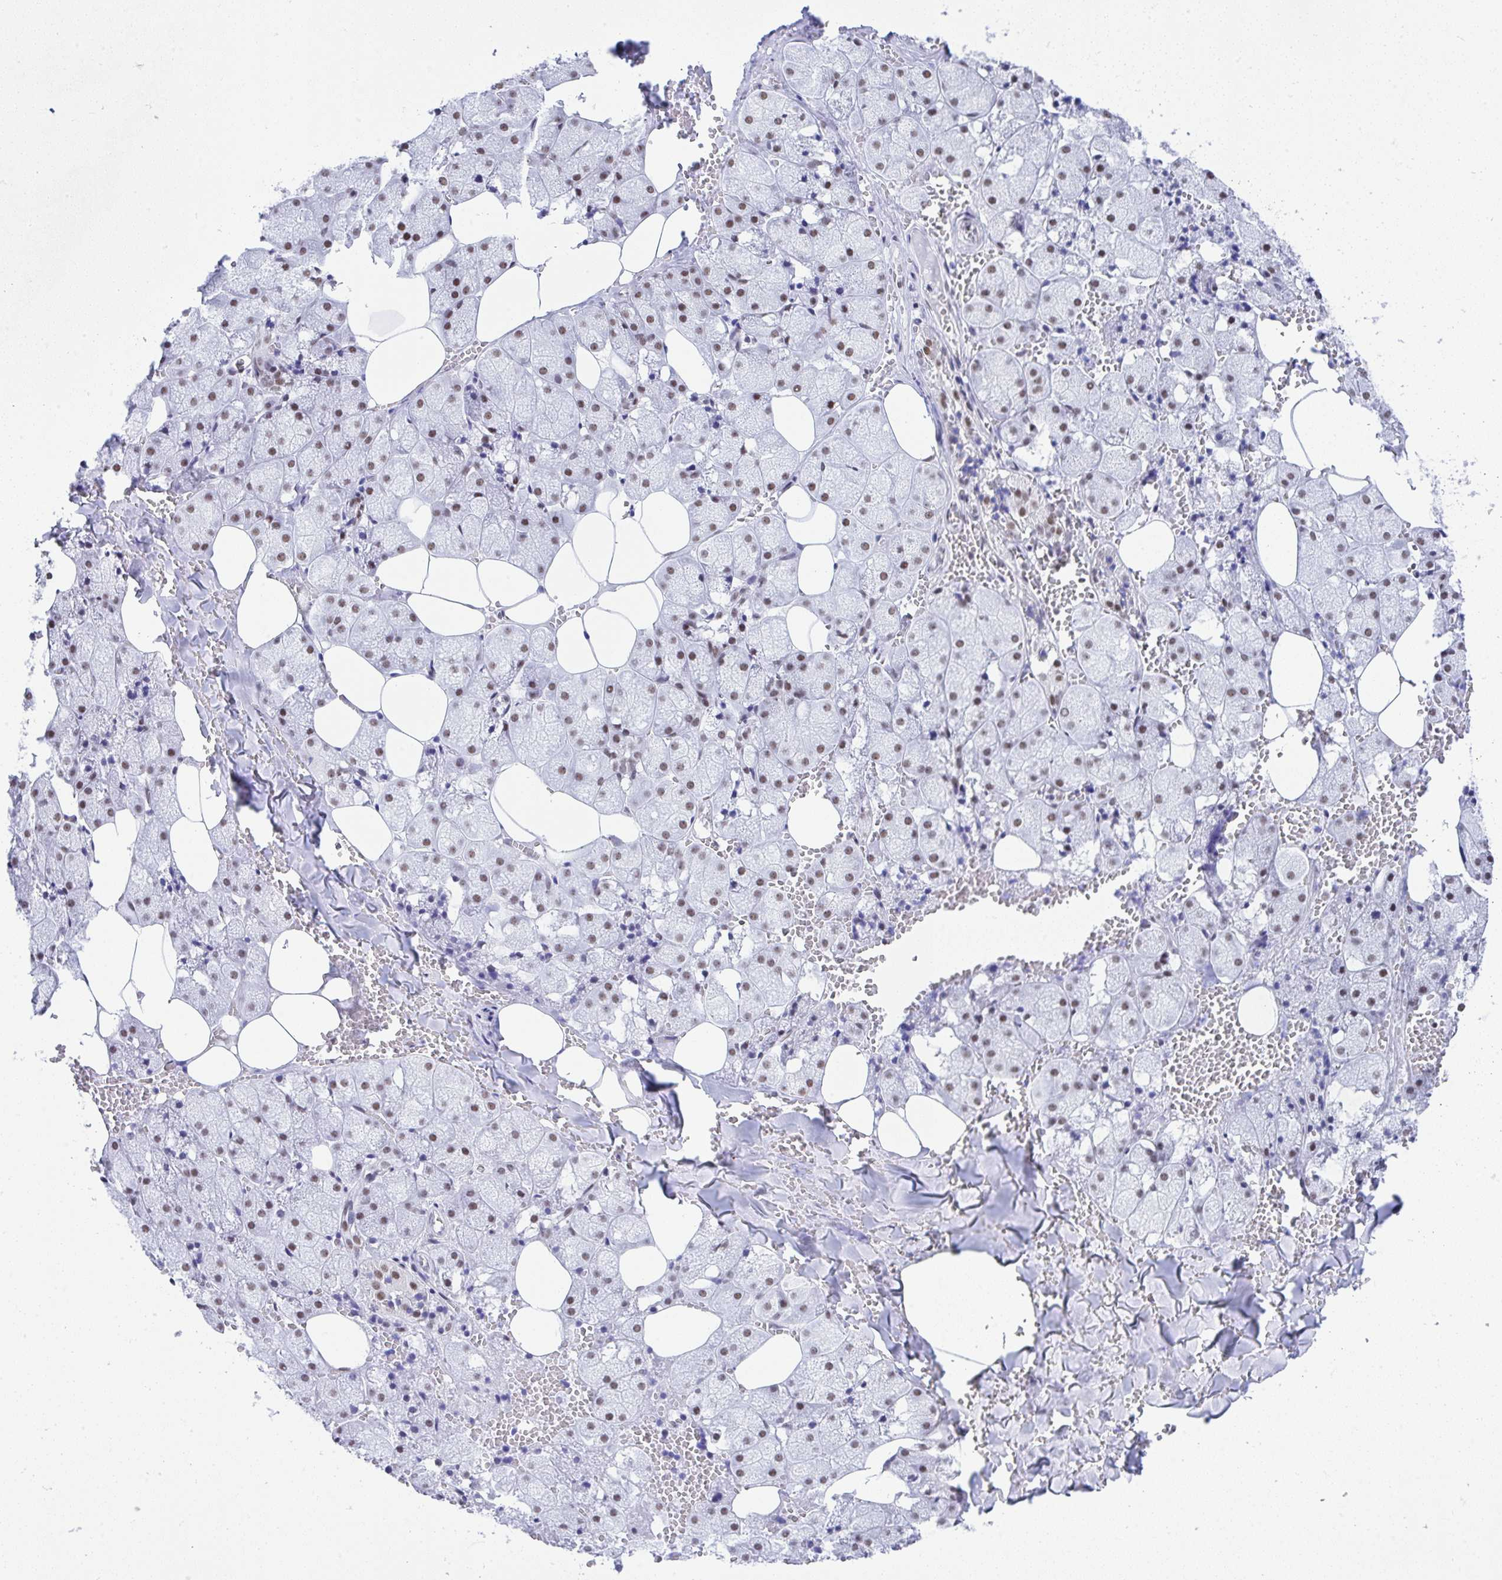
{"staining": {"intensity": "moderate", "quantity": "25%-75%", "location": "nuclear"}, "tissue": "salivary gland", "cell_type": "Glandular cells", "image_type": "normal", "snomed": [{"axis": "morphology", "description": "Normal tissue, NOS"}, {"axis": "topography", "description": "Salivary gland"}, {"axis": "topography", "description": "Peripheral nerve tissue"}], "caption": "Immunohistochemistry histopathology image of normal salivary gland stained for a protein (brown), which demonstrates medium levels of moderate nuclear expression in approximately 25%-75% of glandular cells.", "gene": "DDX52", "patient": {"sex": "male", "age": 38}}